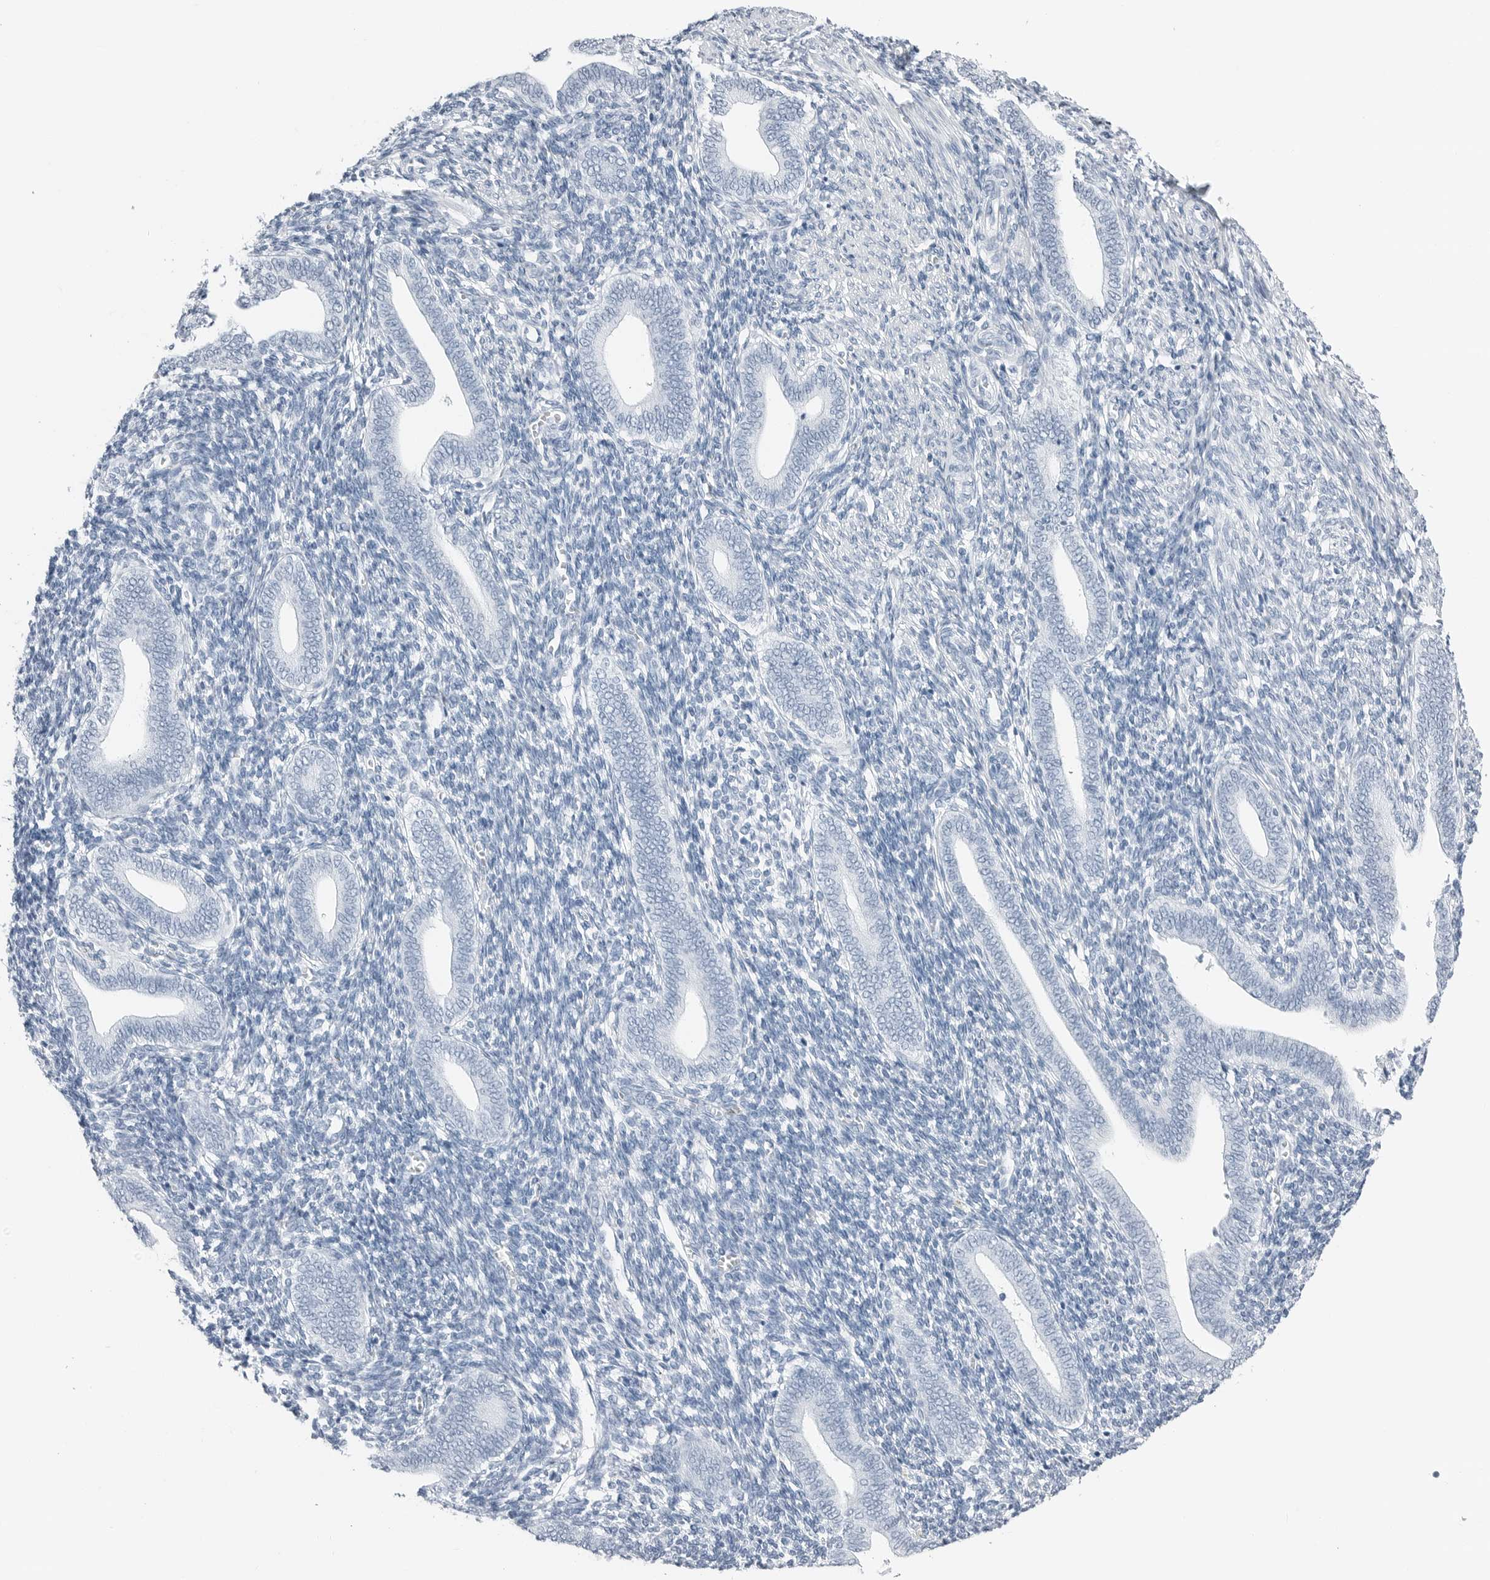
{"staining": {"intensity": "negative", "quantity": "none", "location": "none"}, "tissue": "endometrium", "cell_type": "Cells in endometrial stroma", "image_type": "normal", "snomed": [{"axis": "morphology", "description": "Normal tissue, NOS"}, {"axis": "topography", "description": "Uterus"}, {"axis": "topography", "description": "Endometrium"}], "caption": "This is an immunohistochemistry image of unremarkable endometrium. There is no expression in cells in endometrial stroma.", "gene": "SLPI", "patient": {"sex": "female", "age": 33}}